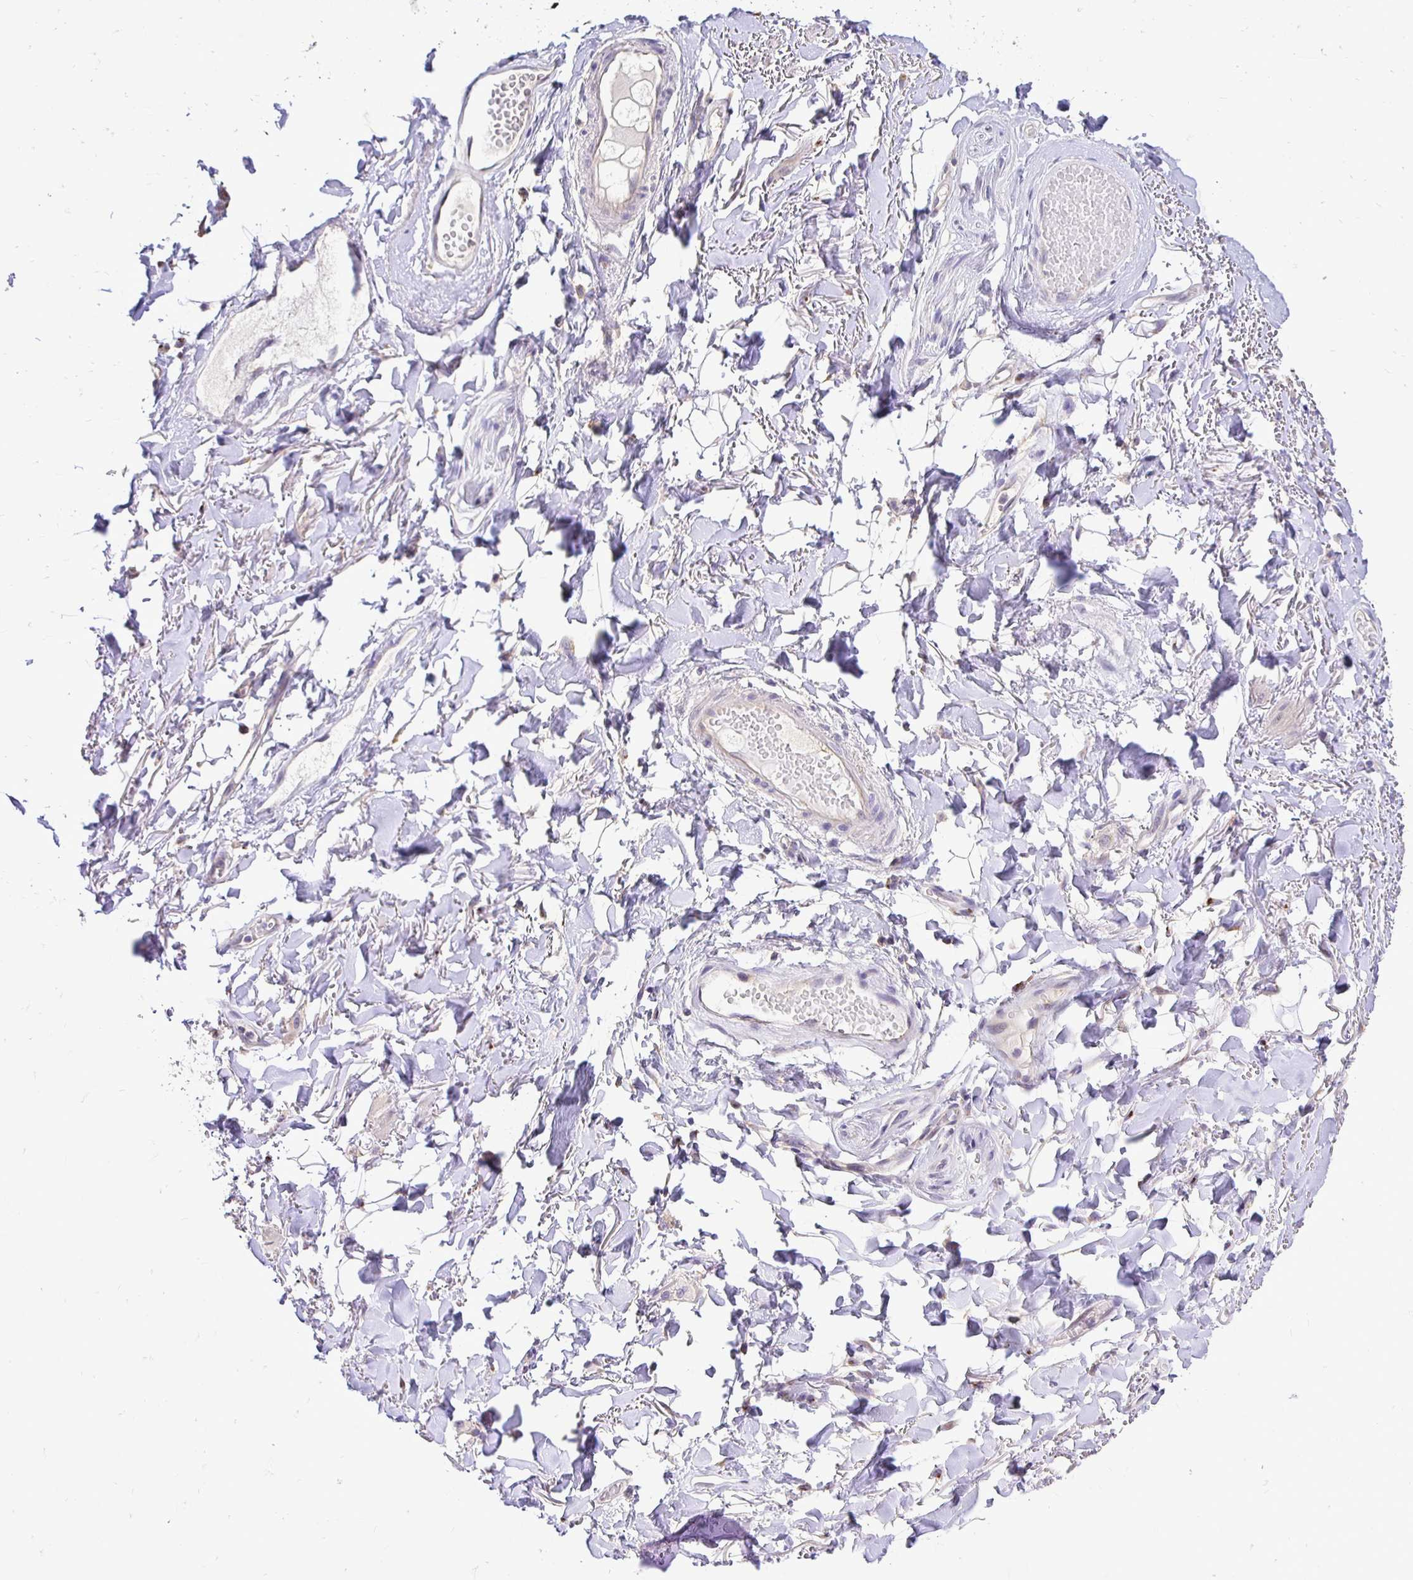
{"staining": {"intensity": "negative", "quantity": "none", "location": "none"}, "tissue": "adipose tissue", "cell_type": "Adipocytes", "image_type": "normal", "snomed": [{"axis": "morphology", "description": "Normal tissue, NOS"}, {"axis": "topography", "description": "Anal"}, {"axis": "topography", "description": "Peripheral nerve tissue"}], "caption": "Immunohistochemical staining of normal human adipose tissue displays no significant expression in adipocytes. Nuclei are stained in blue.", "gene": "SLC9A1", "patient": {"sex": "male", "age": 78}}